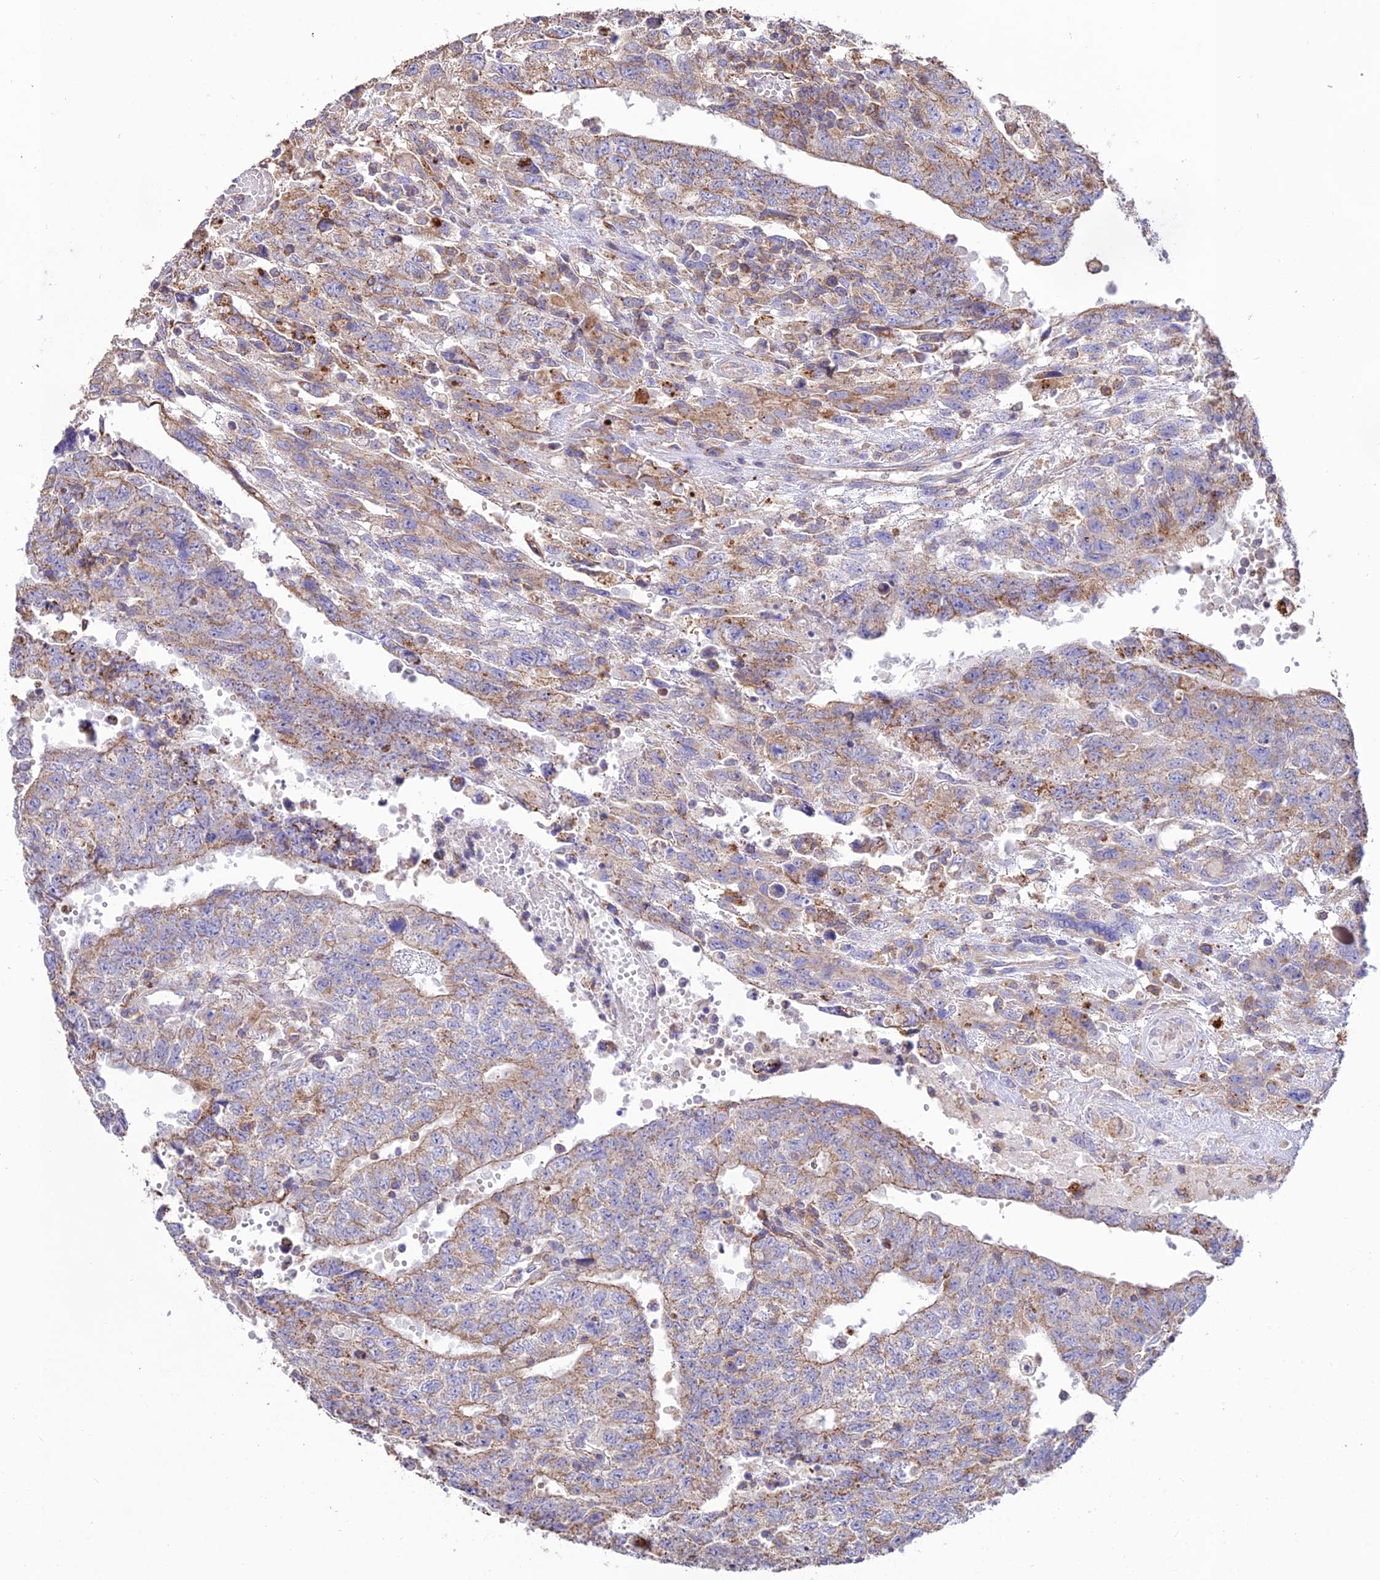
{"staining": {"intensity": "moderate", "quantity": "25%-75%", "location": "cytoplasmic/membranous"}, "tissue": "testis cancer", "cell_type": "Tumor cells", "image_type": "cancer", "snomed": [{"axis": "morphology", "description": "Carcinoma, Embryonal, NOS"}, {"axis": "topography", "description": "Testis"}], "caption": "An immunohistochemistry image of neoplastic tissue is shown. Protein staining in brown labels moderate cytoplasmic/membranous positivity in testis cancer within tumor cells. (DAB (3,3'-diaminobenzidine) IHC, brown staining for protein, blue staining for nuclei).", "gene": "PNLIPRP3", "patient": {"sex": "male", "age": 34}}